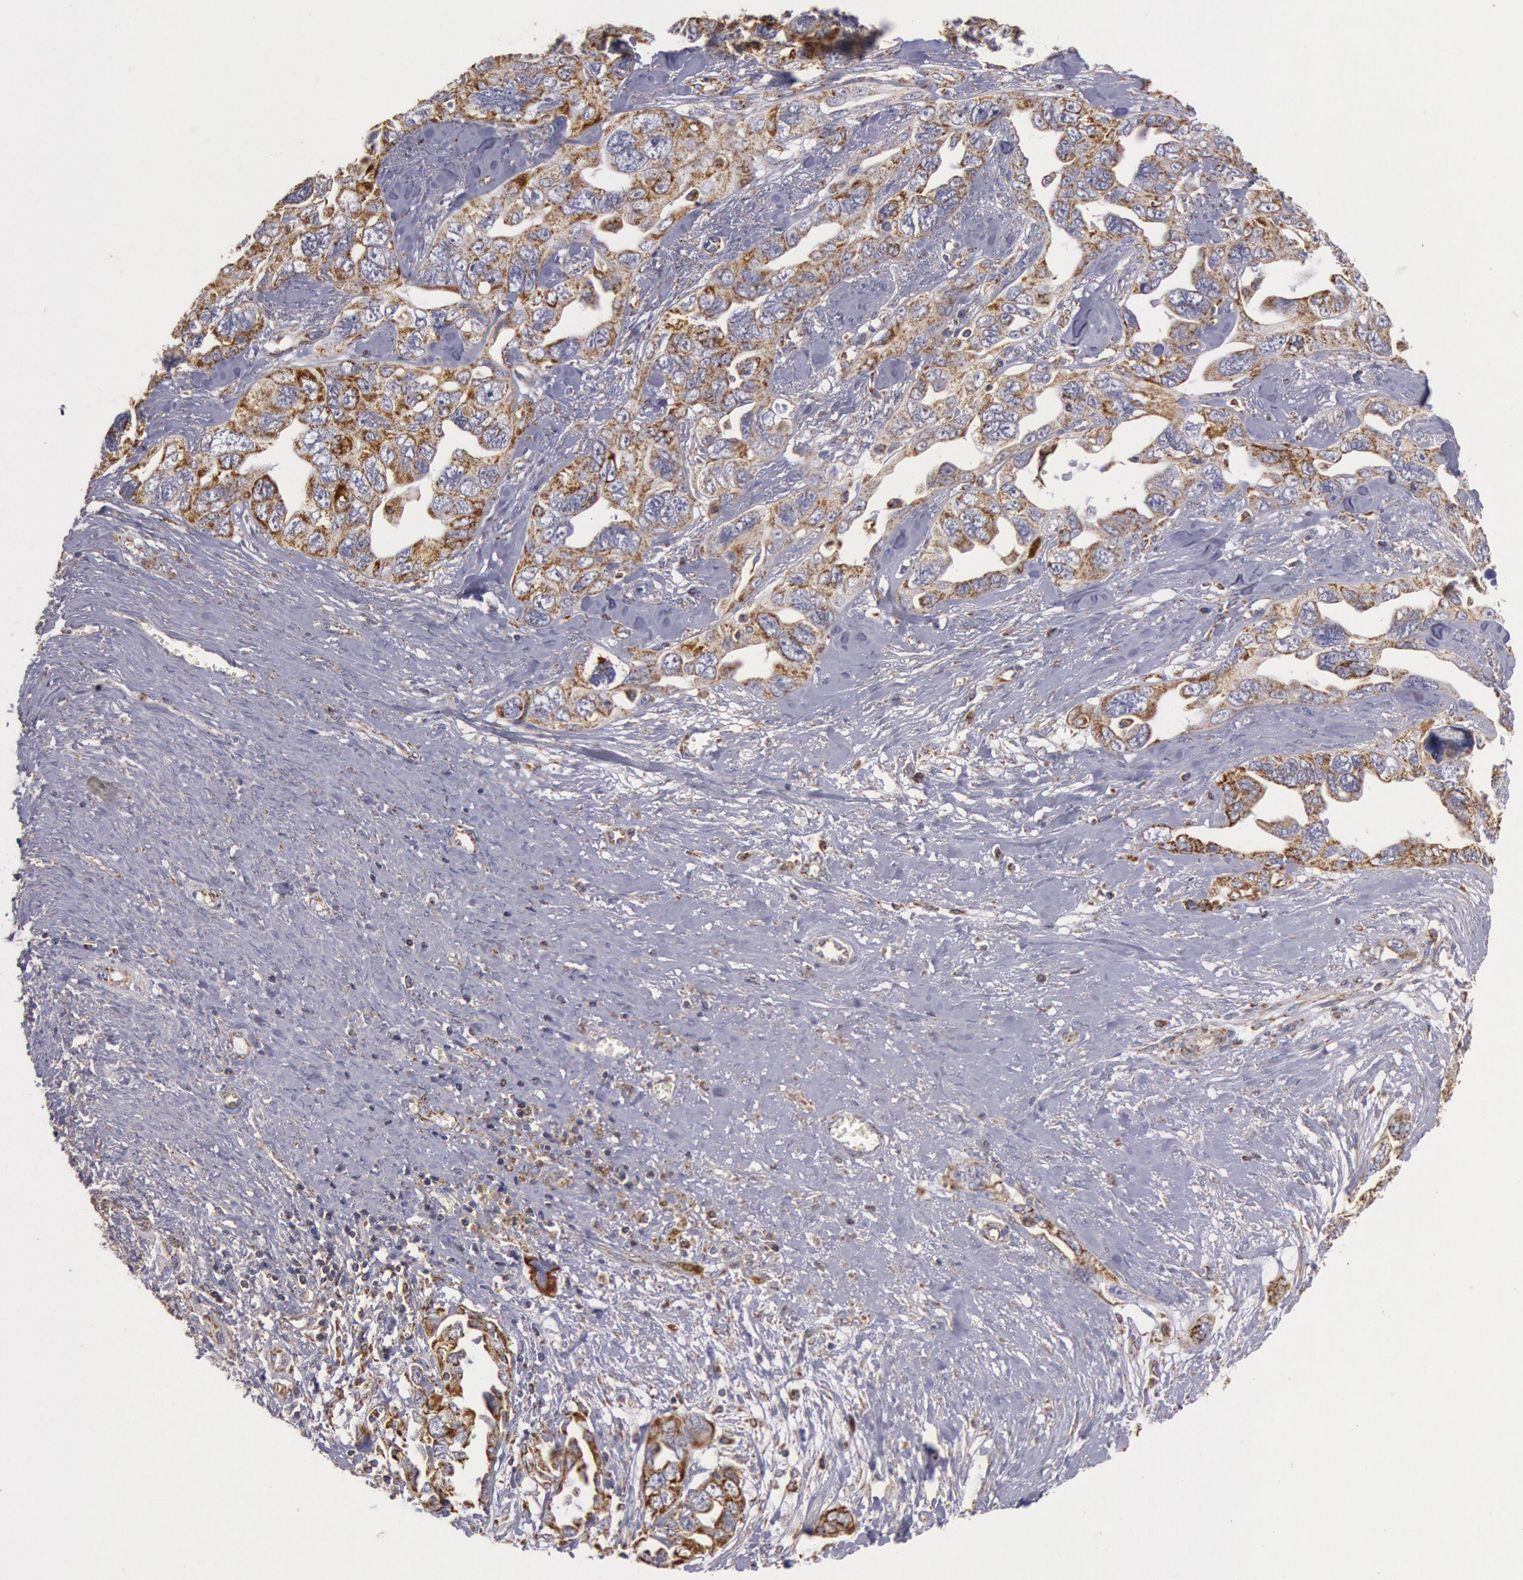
{"staining": {"intensity": "moderate", "quantity": ">75%", "location": "cytoplasmic/membranous"}, "tissue": "ovarian cancer", "cell_type": "Tumor cells", "image_type": "cancer", "snomed": [{"axis": "morphology", "description": "Cystadenocarcinoma, serous, NOS"}, {"axis": "topography", "description": "Ovary"}], "caption": "Approximately >75% of tumor cells in human ovarian cancer exhibit moderate cytoplasmic/membranous protein expression as visualized by brown immunohistochemical staining.", "gene": "CYC1", "patient": {"sex": "female", "age": 63}}